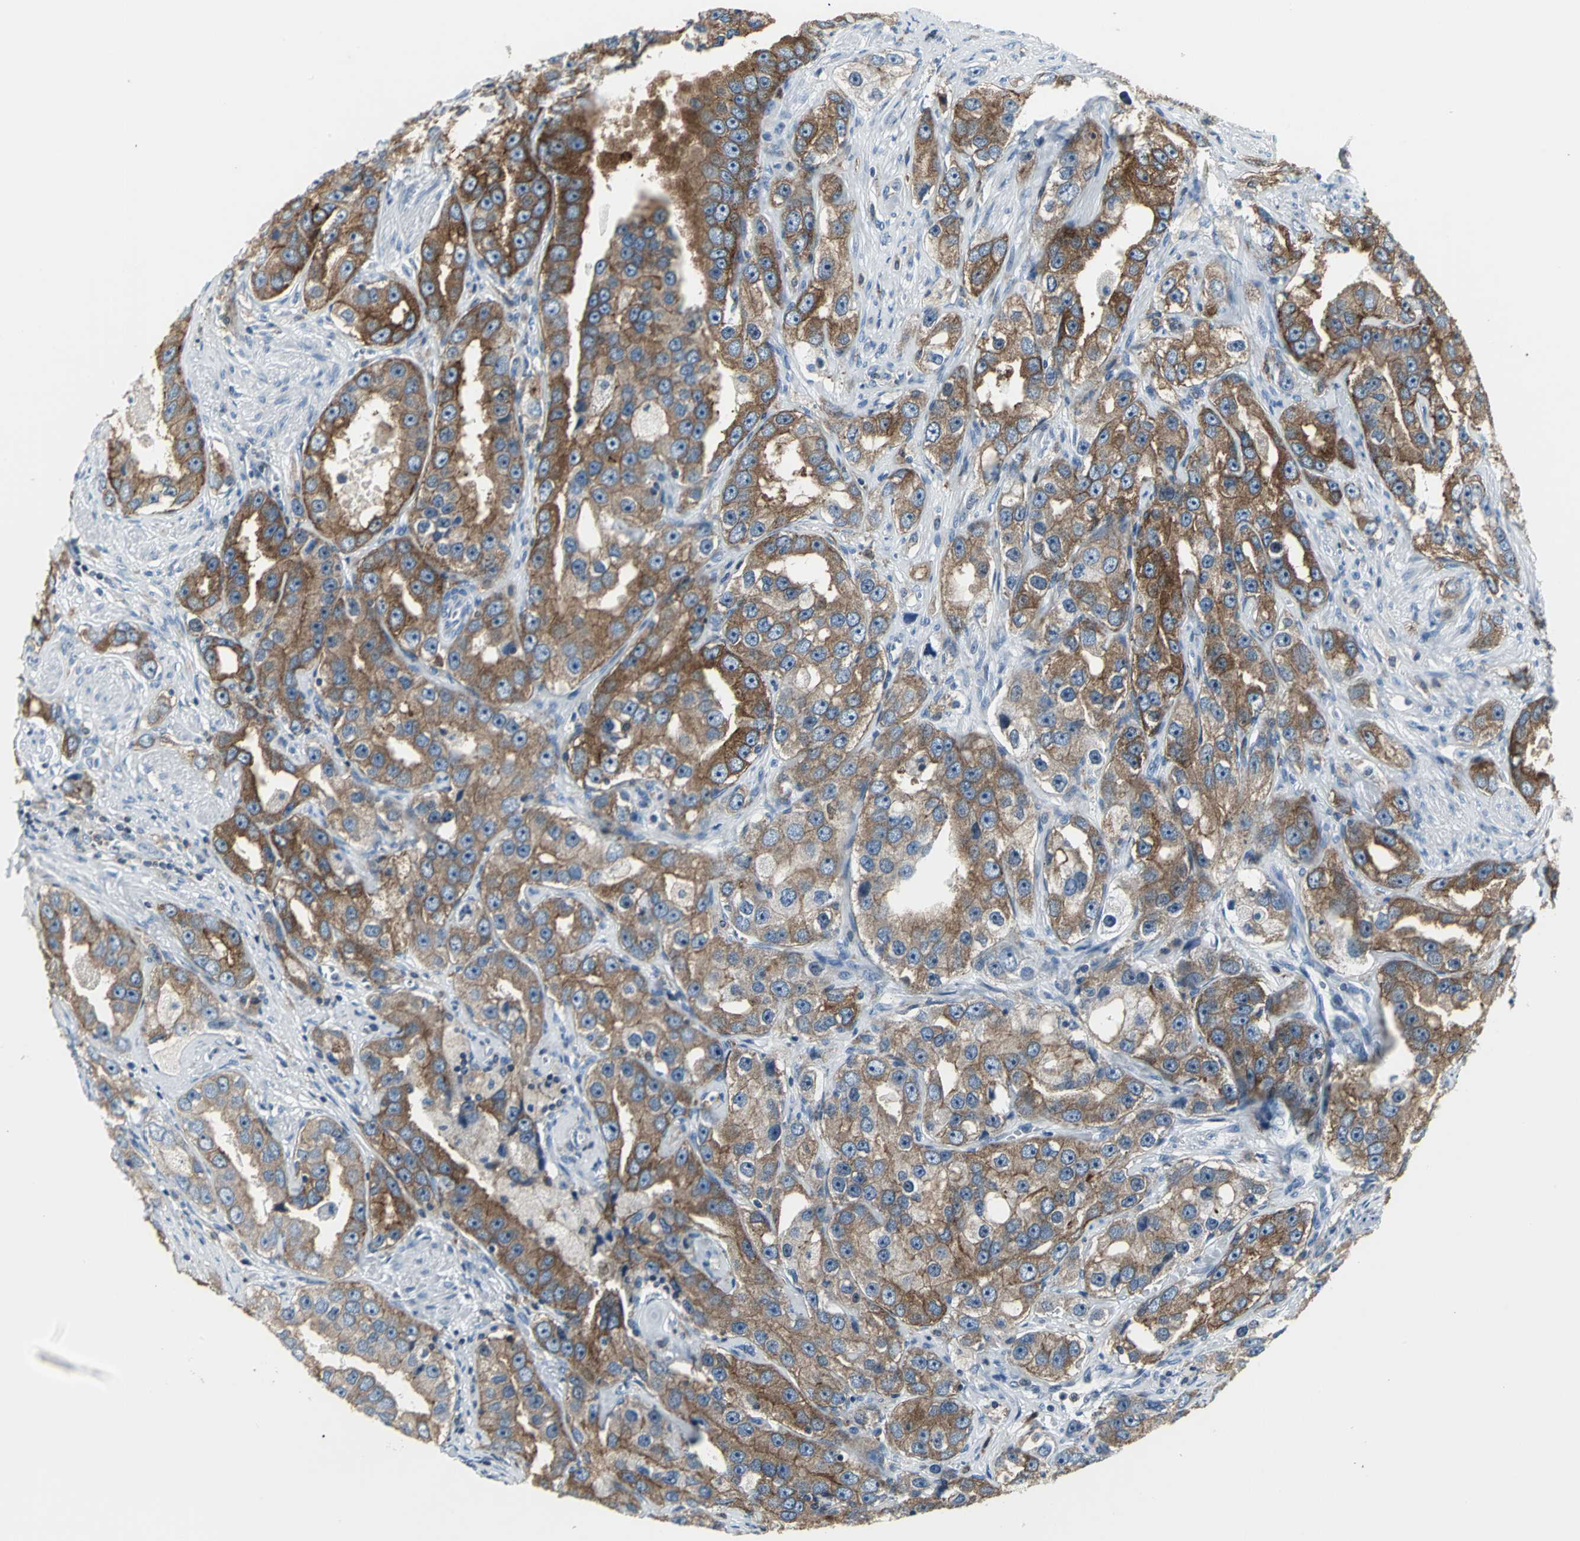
{"staining": {"intensity": "moderate", "quantity": ">75%", "location": "cytoplasmic/membranous"}, "tissue": "prostate cancer", "cell_type": "Tumor cells", "image_type": "cancer", "snomed": [{"axis": "morphology", "description": "Adenocarcinoma, High grade"}, {"axis": "topography", "description": "Prostate"}], "caption": "IHC of prostate cancer (adenocarcinoma (high-grade)) demonstrates medium levels of moderate cytoplasmic/membranous expression in about >75% of tumor cells.", "gene": "IQGAP2", "patient": {"sex": "male", "age": 63}}